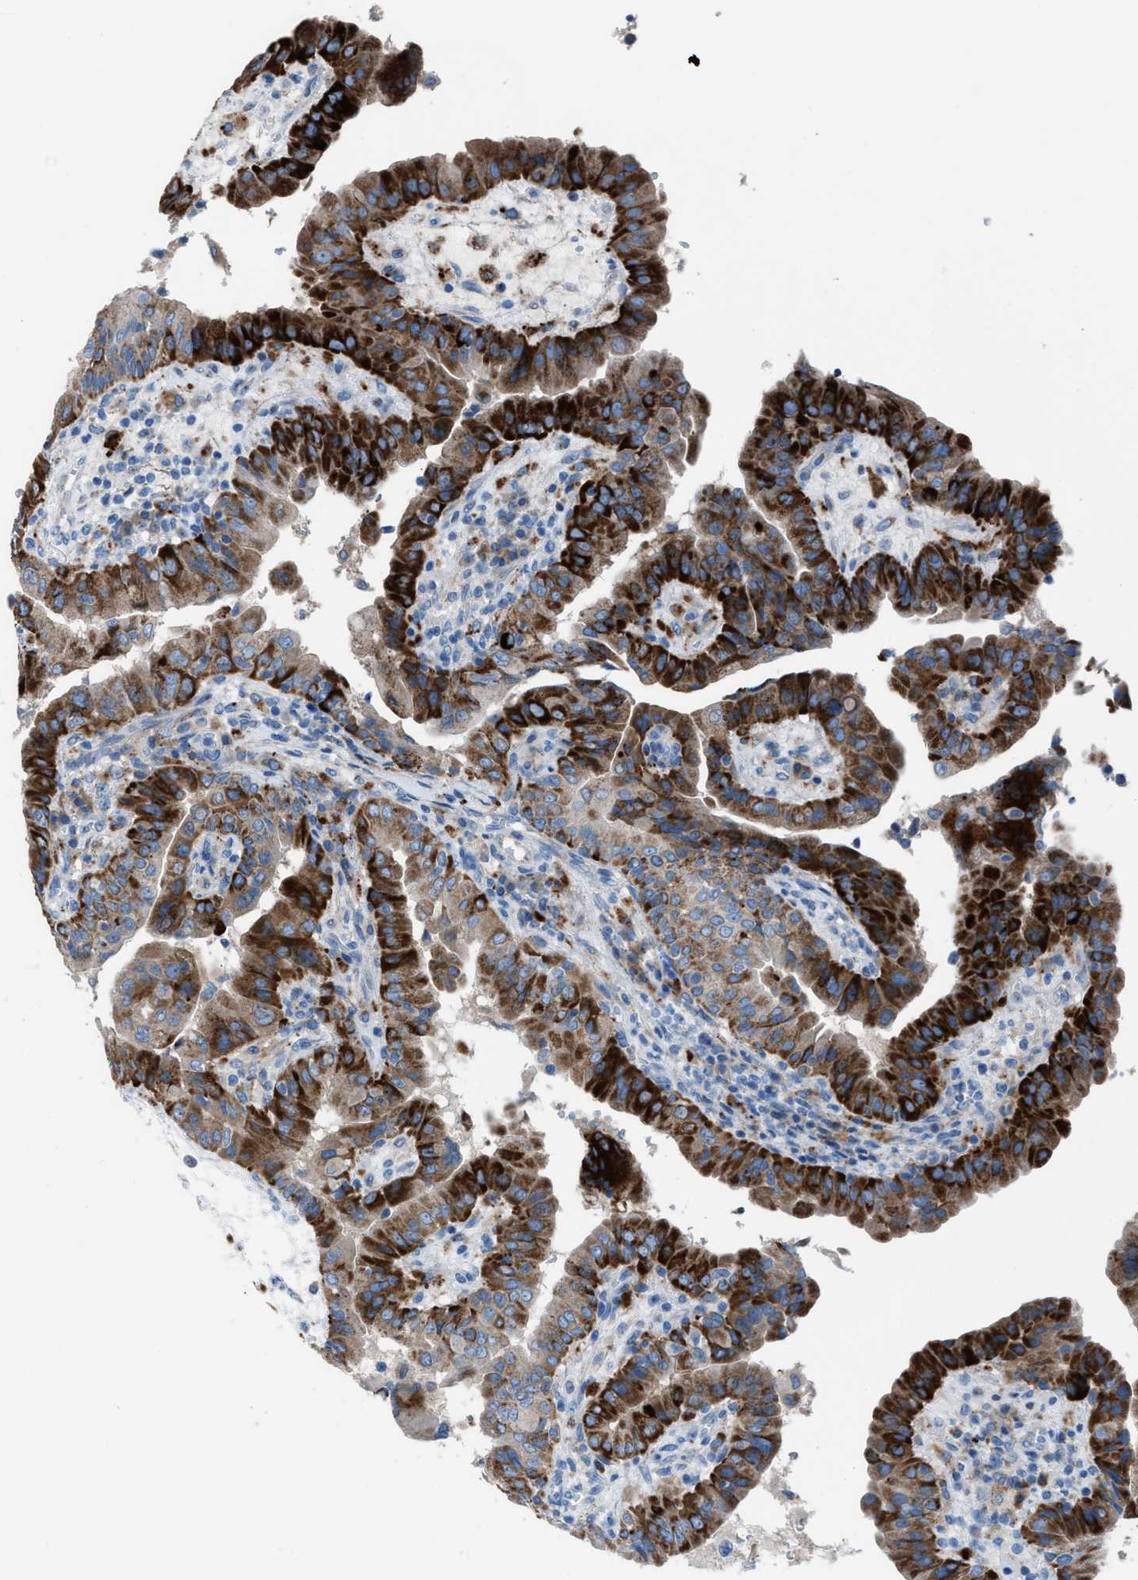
{"staining": {"intensity": "strong", "quantity": ">75%", "location": "cytoplasmic/membranous"}, "tissue": "thyroid cancer", "cell_type": "Tumor cells", "image_type": "cancer", "snomed": [{"axis": "morphology", "description": "Papillary adenocarcinoma, NOS"}, {"axis": "topography", "description": "Thyroid gland"}], "caption": "Thyroid papillary adenocarcinoma stained with immunohistochemistry exhibits strong cytoplasmic/membranous staining in about >75% of tumor cells. (IHC, brightfield microscopy, high magnification).", "gene": "CD1B", "patient": {"sex": "male", "age": 33}}